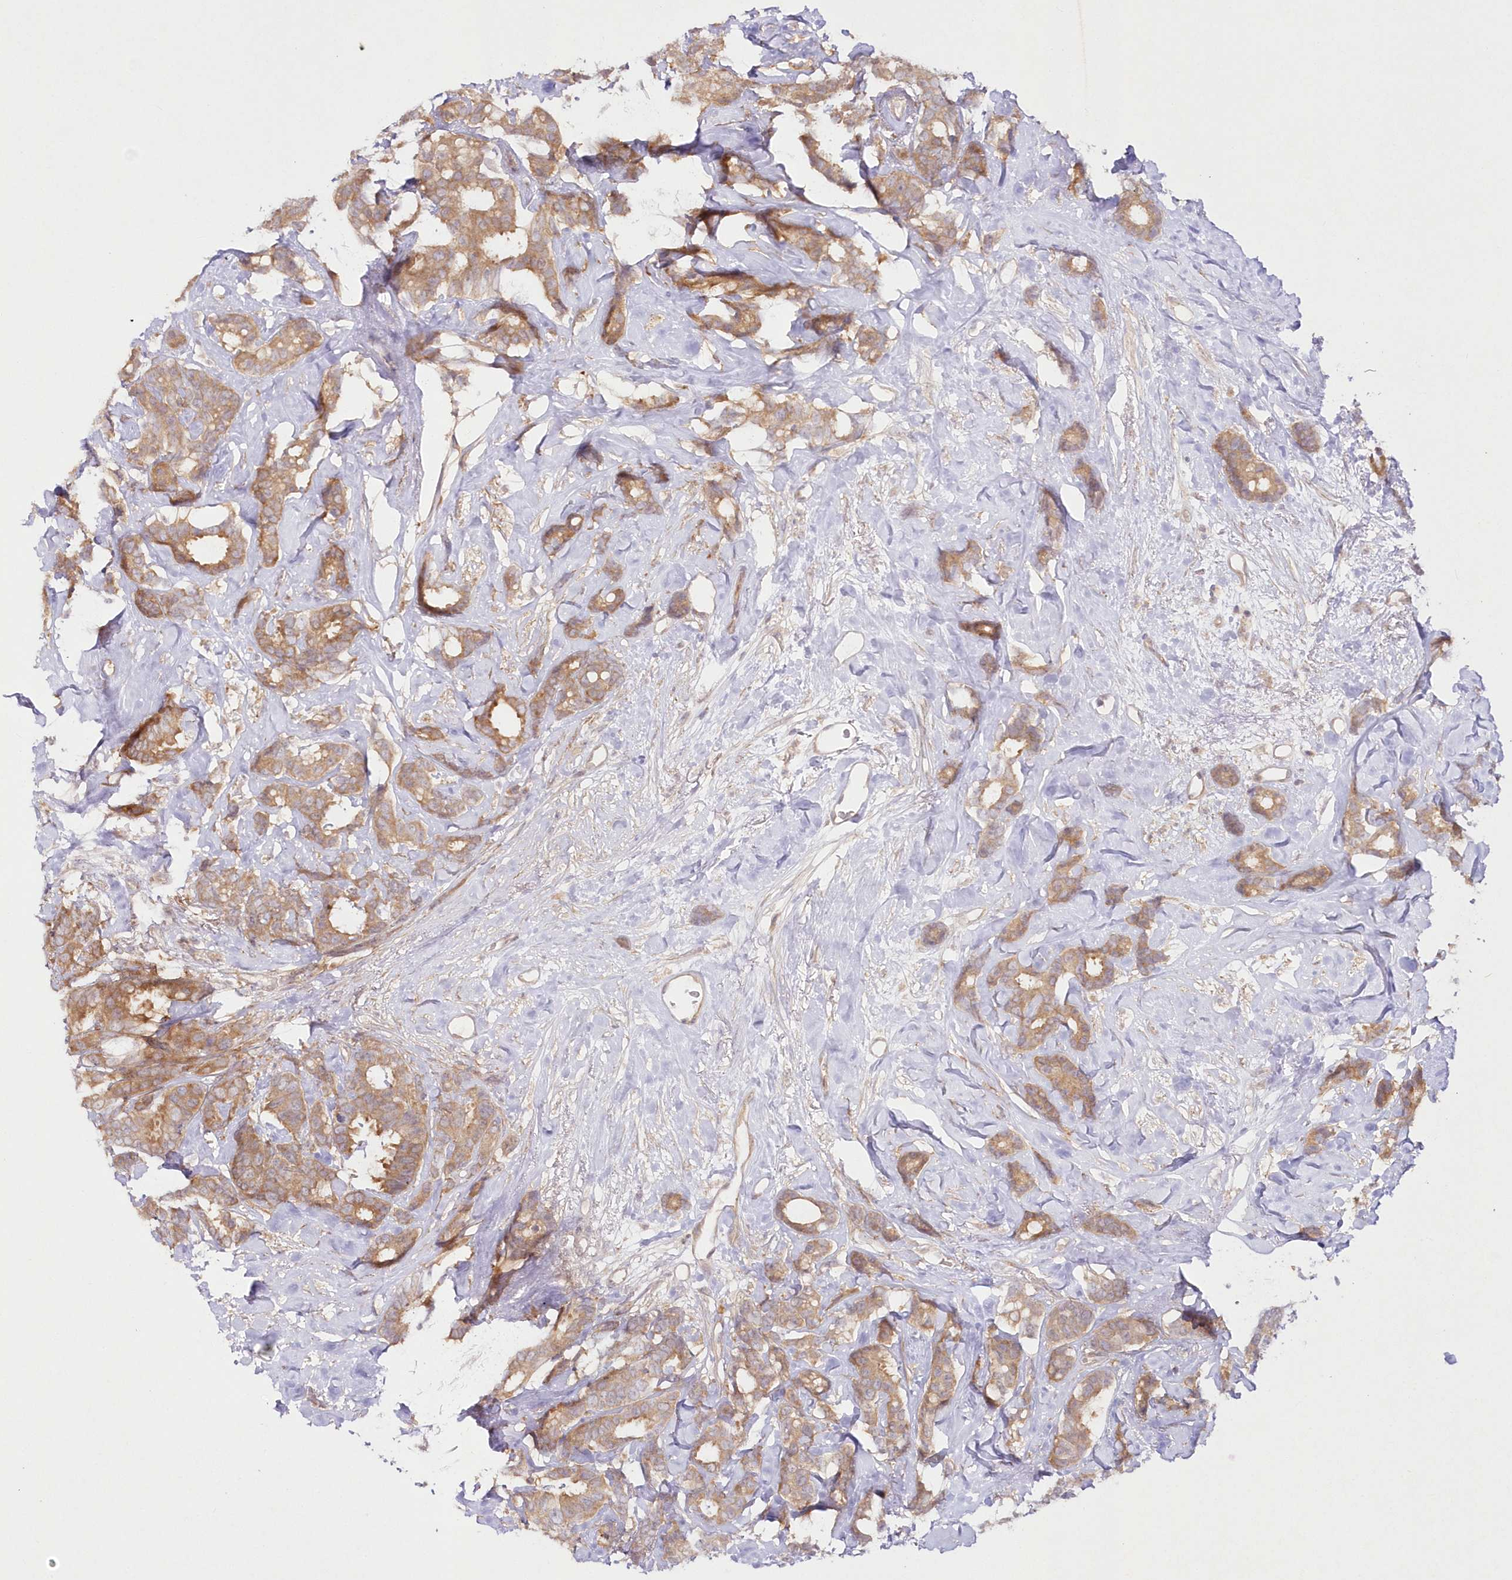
{"staining": {"intensity": "moderate", "quantity": ">75%", "location": "cytoplasmic/membranous"}, "tissue": "breast cancer", "cell_type": "Tumor cells", "image_type": "cancer", "snomed": [{"axis": "morphology", "description": "Duct carcinoma"}, {"axis": "topography", "description": "Breast"}], "caption": "High-power microscopy captured an immunohistochemistry micrograph of invasive ductal carcinoma (breast), revealing moderate cytoplasmic/membranous expression in approximately >75% of tumor cells. (brown staining indicates protein expression, while blue staining denotes nuclei).", "gene": "IPMK", "patient": {"sex": "female", "age": 87}}